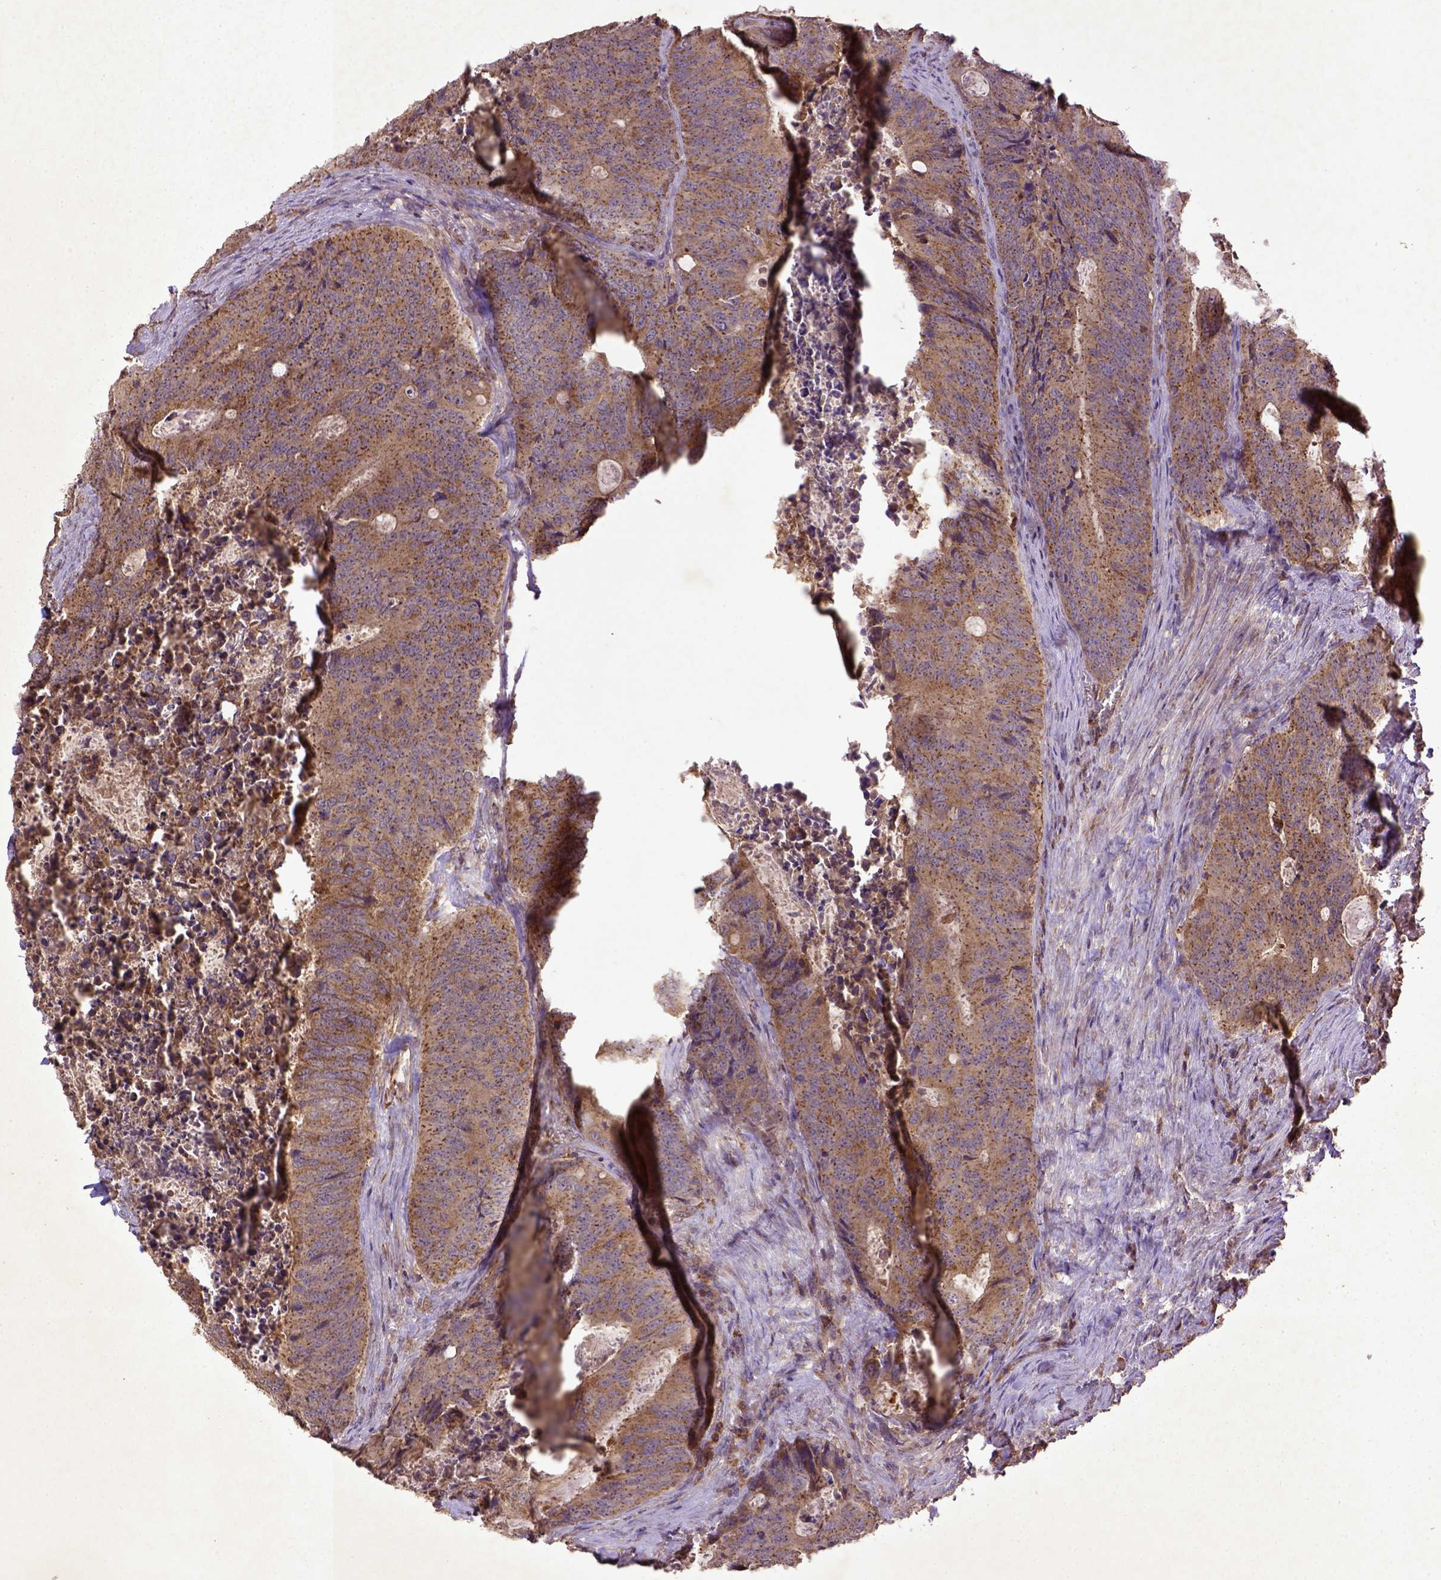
{"staining": {"intensity": "moderate", "quantity": ">75%", "location": "cytoplasmic/membranous"}, "tissue": "colorectal cancer", "cell_type": "Tumor cells", "image_type": "cancer", "snomed": [{"axis": "morphology", "description": "Adenocarcinoma, NOS"}, {"axis": "topography", "description": "Colon"}], "caption": "A photomicrograph of human colorectal cancer (adenocarcinoma) stained for a protein demonstrates moderate cytoplasmic/membranous brown staining in tumor cells. (DAB (3,3'-diaminobenzidine) IHC, brown staining for protein, blue staining for nuclei).", "gene": "MT-CO1", "patient": {"sex": "male", "age": 67}}